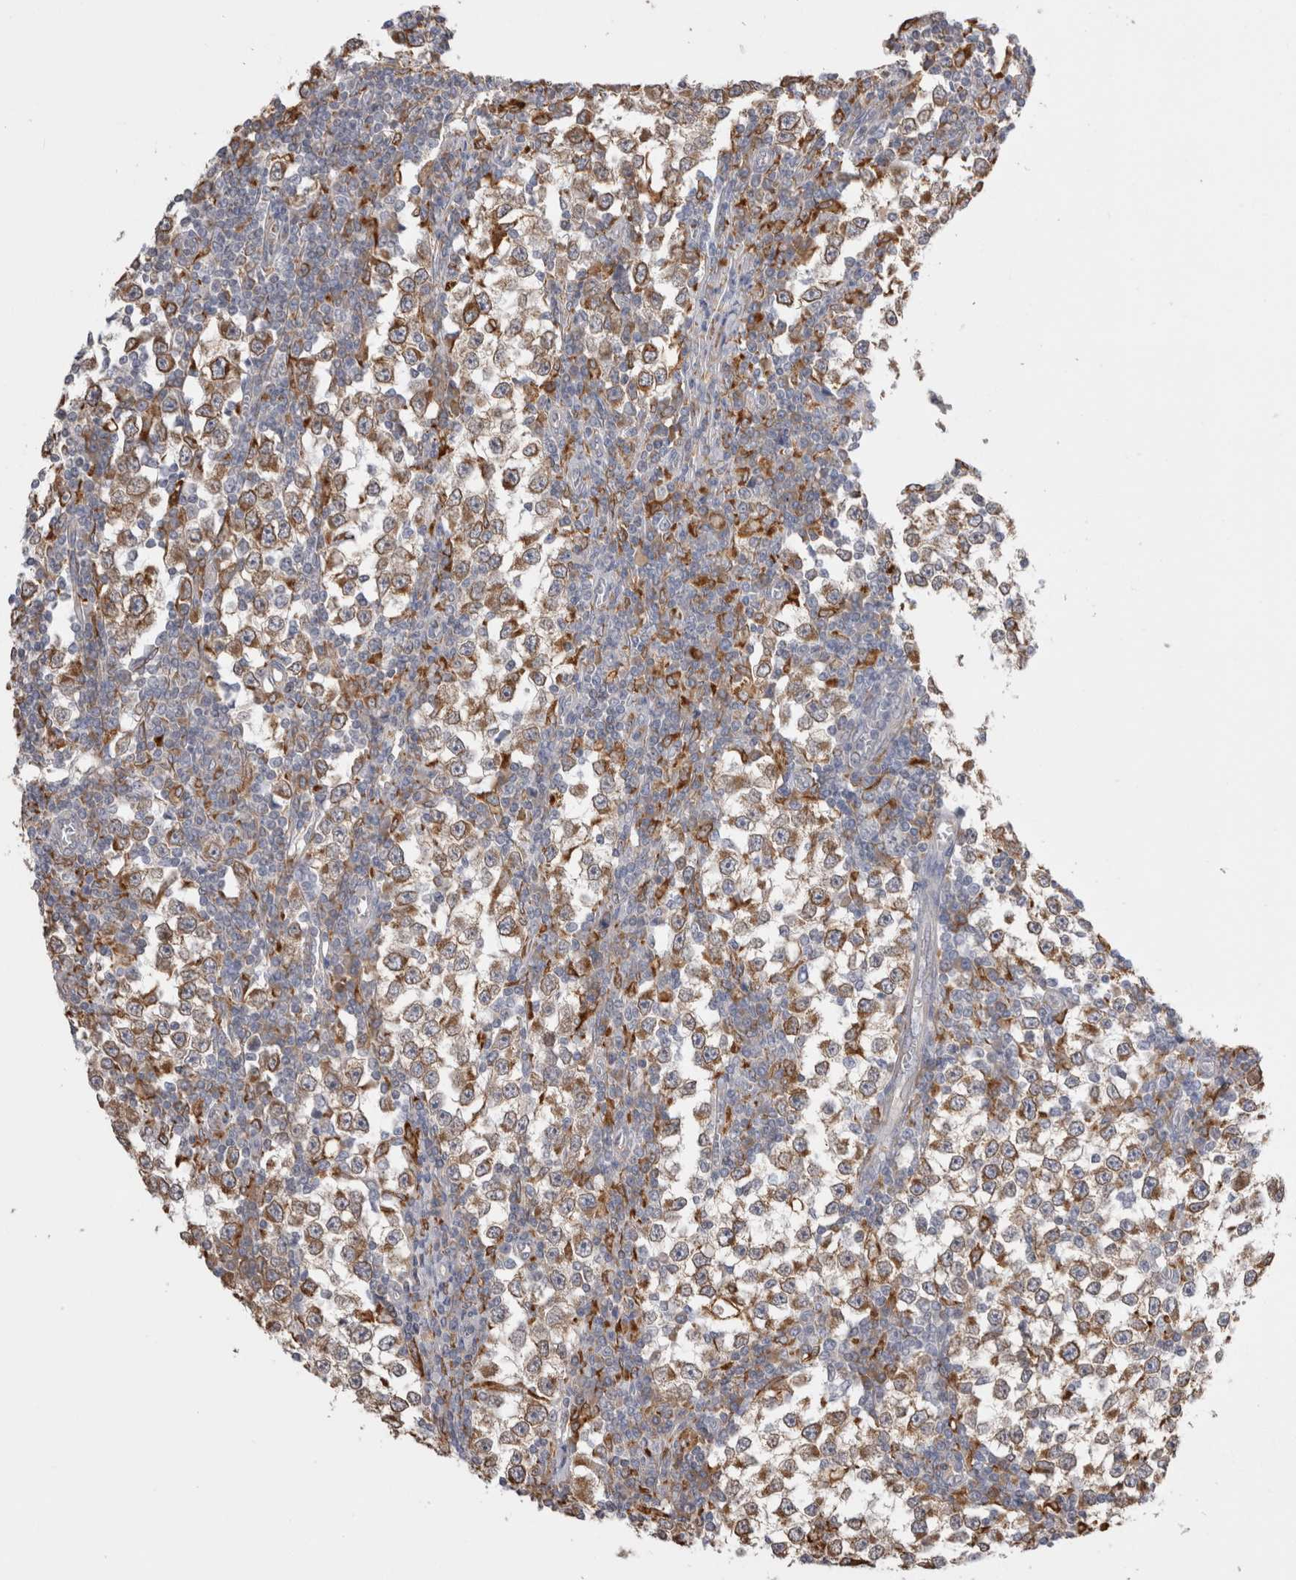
{"staining": {"intensity": "strong", "quantity": ">75%", "location": "cytoplasmic/membranous"}, "tissue": "testis cancer", "cell_type": "Tumor cells", "image_type": "cancer", "snomed": [{"axis": "morphology", "description": "Seminoma, NOS"}, {"axis": "topography", "description": "Testis"}], "caption": "Protein expression analysis of seminoma (testis) shows strong cytoplasmic/membranous expression in approximately >75% of tumor cells.", "gene": "LRPAP1", "patient": {"sex": "male", "age": 65}}